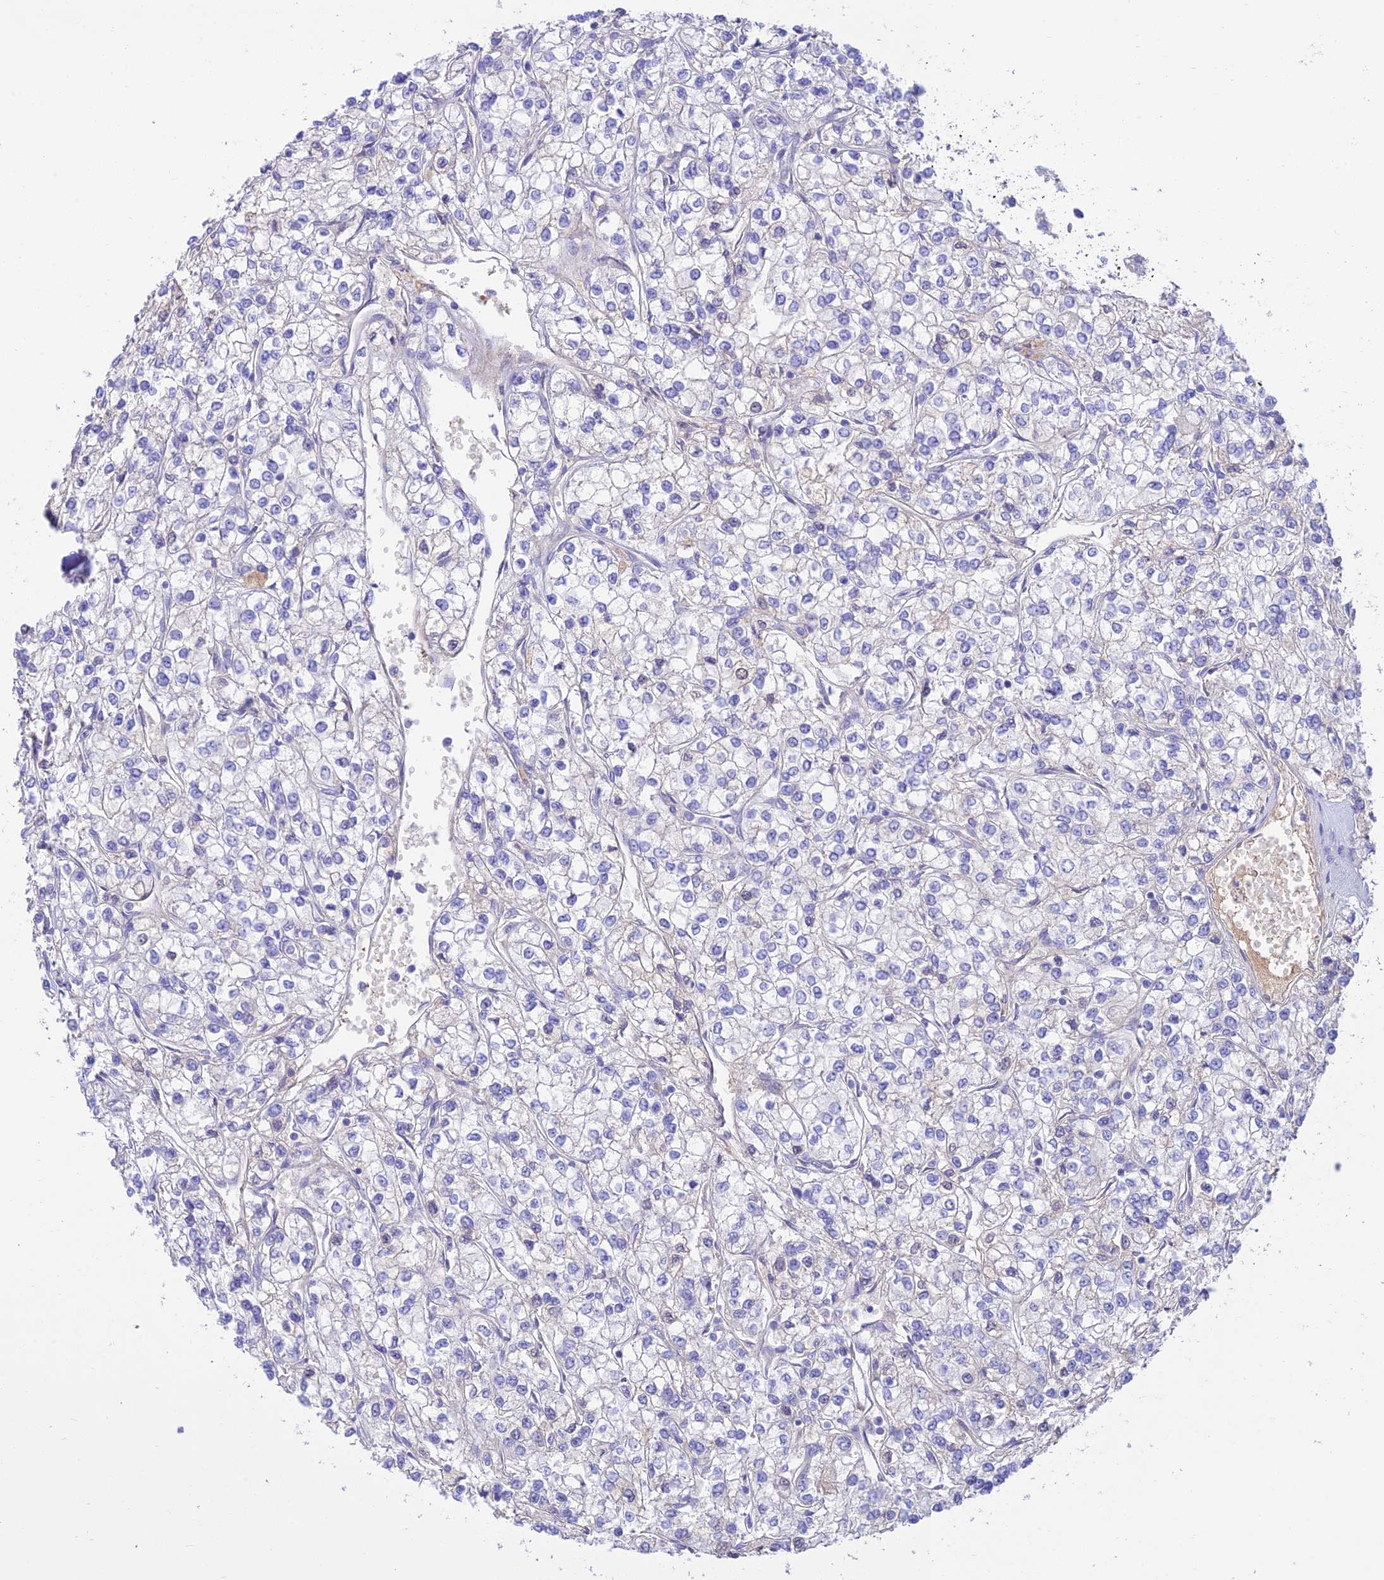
{"staining": {"intensity": "negative", "quantity": "none", "location": "none"}, "tissue": "renal cancer", "cell_type": "Tumor cells", "image_type": "cancer", "snomed": [{"axis": "morphology", "description": "Adenocarcinoma, NOS"}, {"axis": "topography", "description": "Kidney"}], "caption": "This is a photomicrograph of immunohistochemistry staining of adenocarcinoma (renal), which shows no staining in tumor cells.", "gene": "NLRP9", "patient": {"sex": "male", "age": 80}}